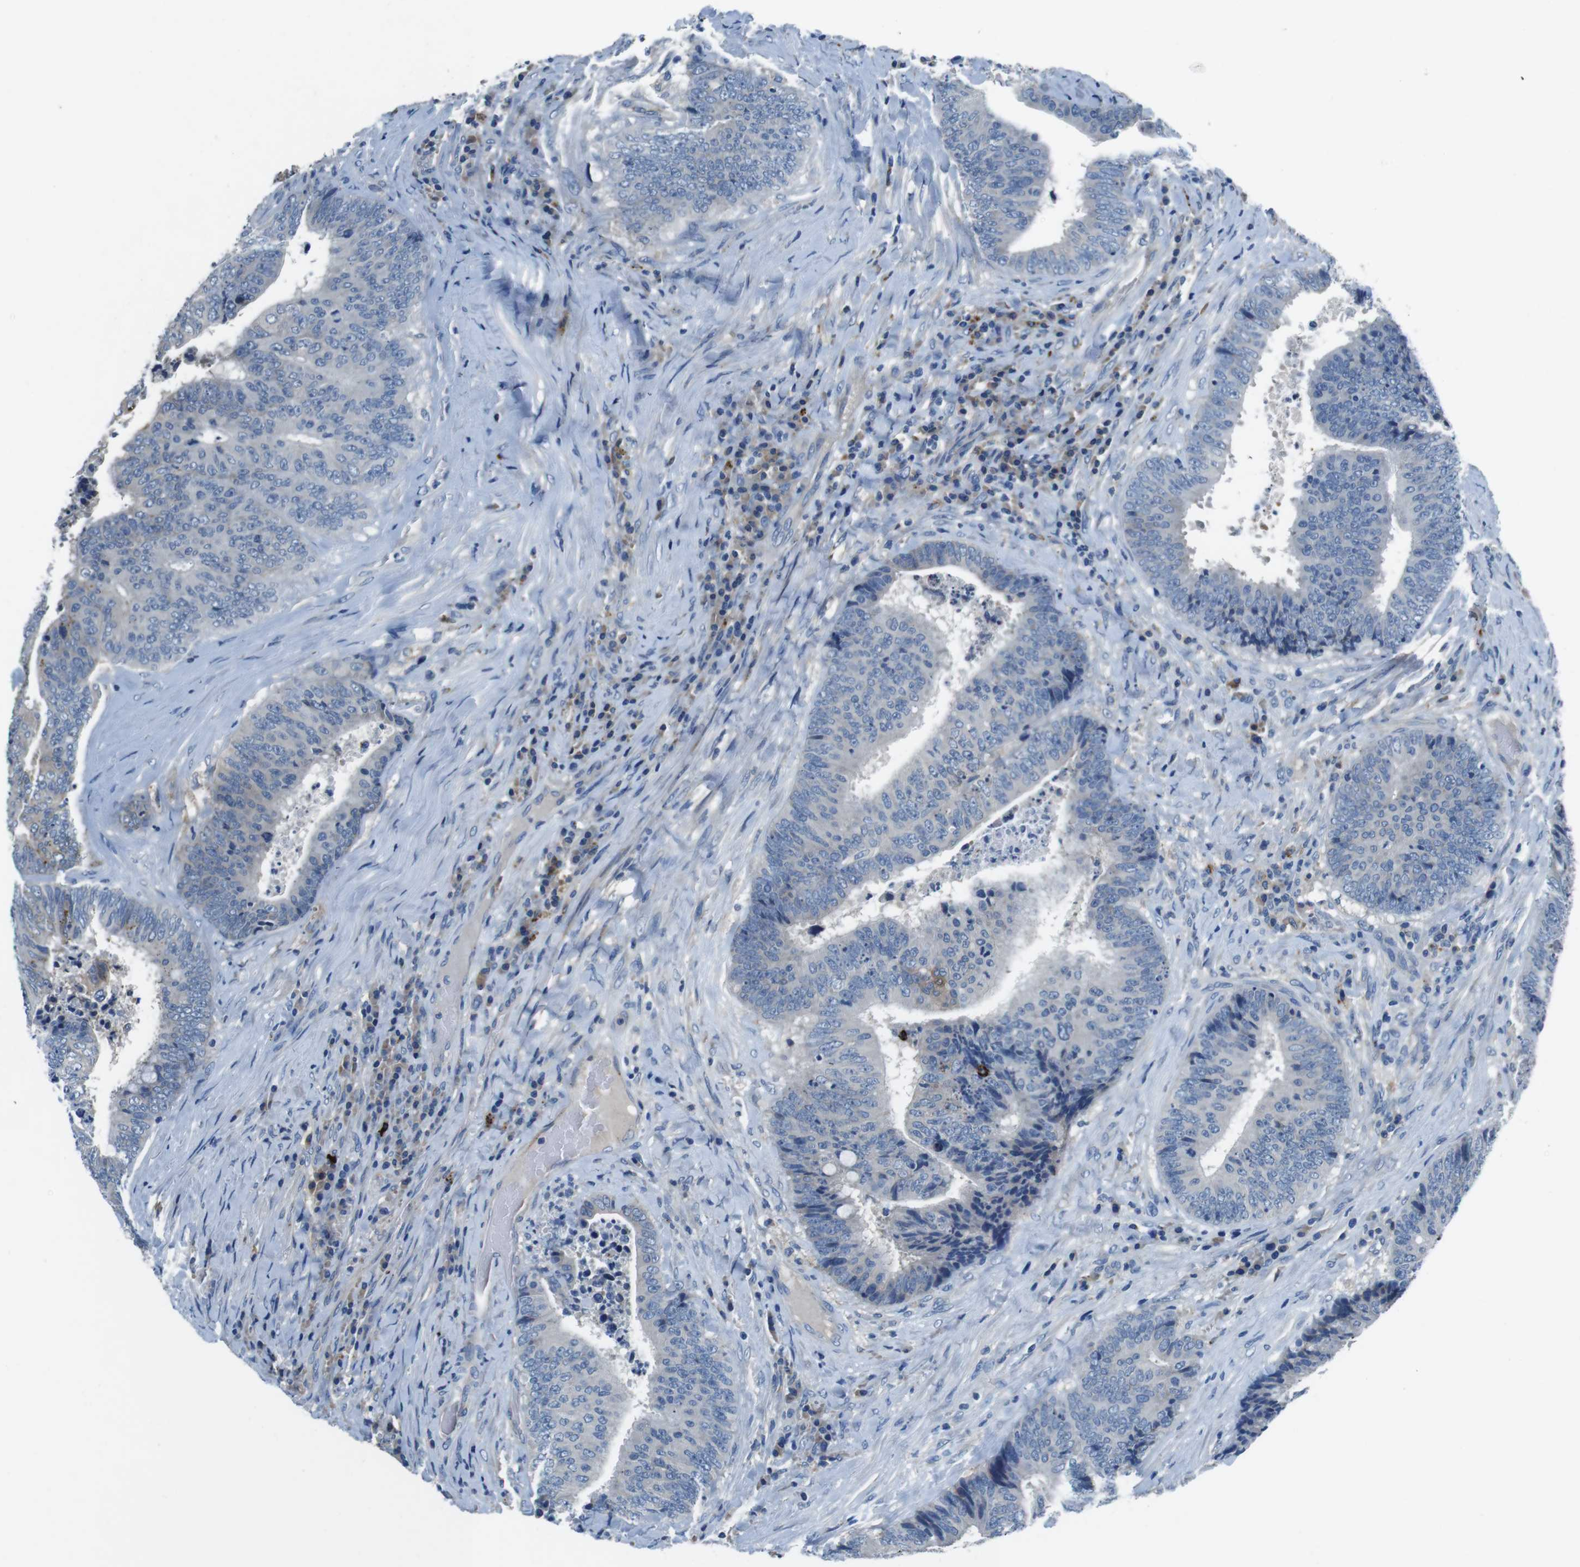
{"staining": {"intensity": "negative", "quantity": "none", "location": "none"}, "tissue": "colorectal cancer", "cell_type": "Tumor cells", "image_type": "cancer", "snomed": [{"axis": "morphology", "description": "Adenocarcinoma, NOS"}, {"axis": "topography", "description": "Rectum"}], "caption": "This is an immunohistochemistry histopathology image of human colorectal cancer (adenocarcinoma). There is no positivity in tumor cells.", "gene": "TULP3", "patient": {"sex": "male", "age": 72}}